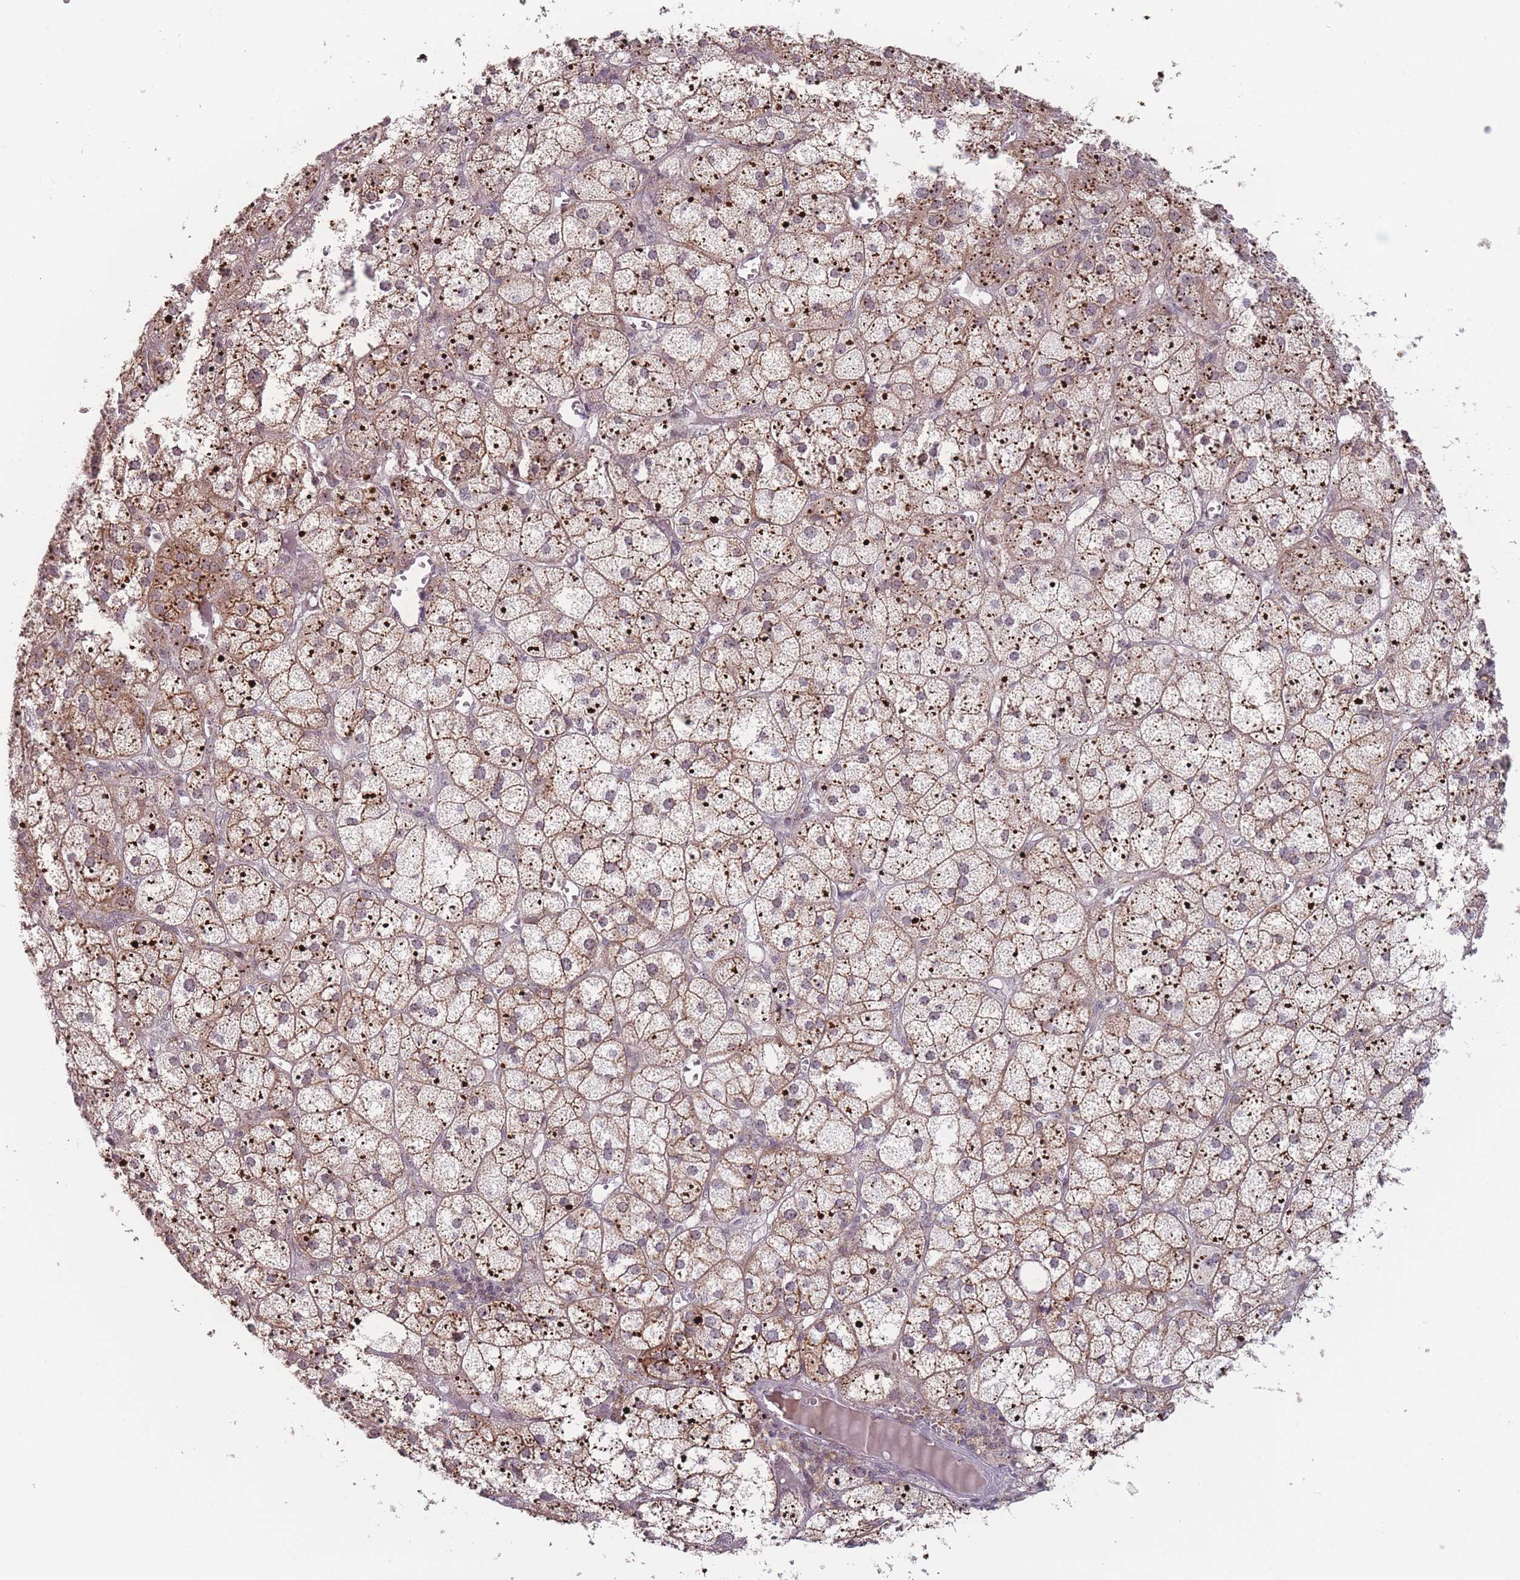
{"staining": {"intensity": "moderate", "quantity": ">75%", "location": "cytoplasmic/membranous"}, "tissue": "adrenal gland", "cell_type": "Glandular cells", "image_type": "normal", "snomed": [{"axis": "morphology", "description": "Normal tissue, NOS"}, {"axis": "topography", "description": "Adrenal gland"}], "caption": "IHC of benign adrenal gland reveals medium levels of moderate cytoplasmic/membranous expression in about >75% of glandular cells. (IHC, brightfield microscopy, high magnification).", "gene": "TMEM232", "patient": {"sex": "female", "age": 61}}